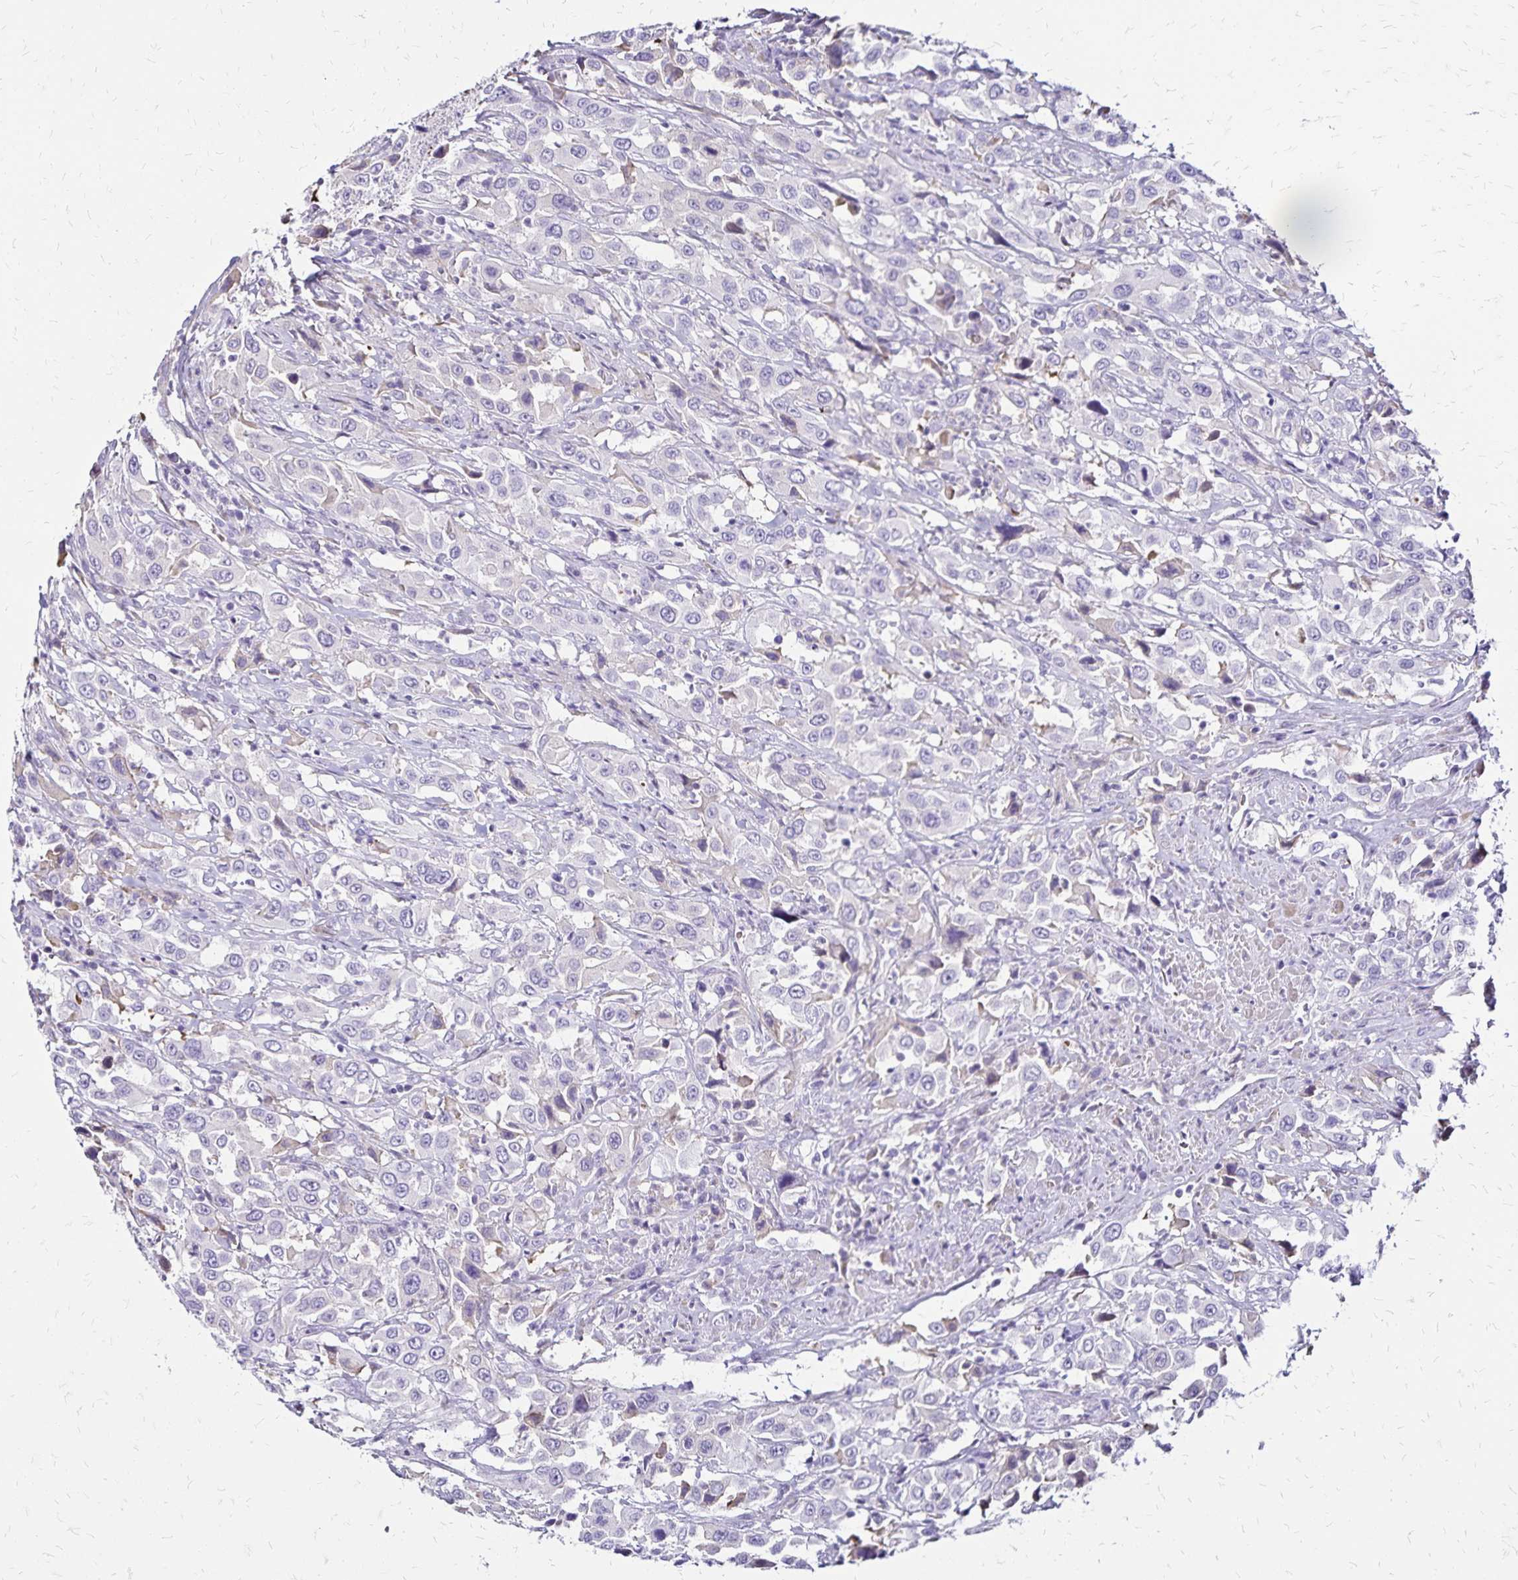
{"staining": {"intensity": "negative", "quantity": "none", "location": "none"}, "tissue": "urothelial cancer", "cell_type": "Tumor cells", "image_type": "cancer", "snomed": [{"axis": "morphology", "description": "Urothelial carcinoma, High grade"}, {"axis": "topography", "description": "Urinary bladder"}], "caption": "Photomicrograph shows no significant protein expression in tumor cells of high-grade urothelial carcinoma.", "gene": "KISS1", "patient": {"sex": "male", "age": 61}}